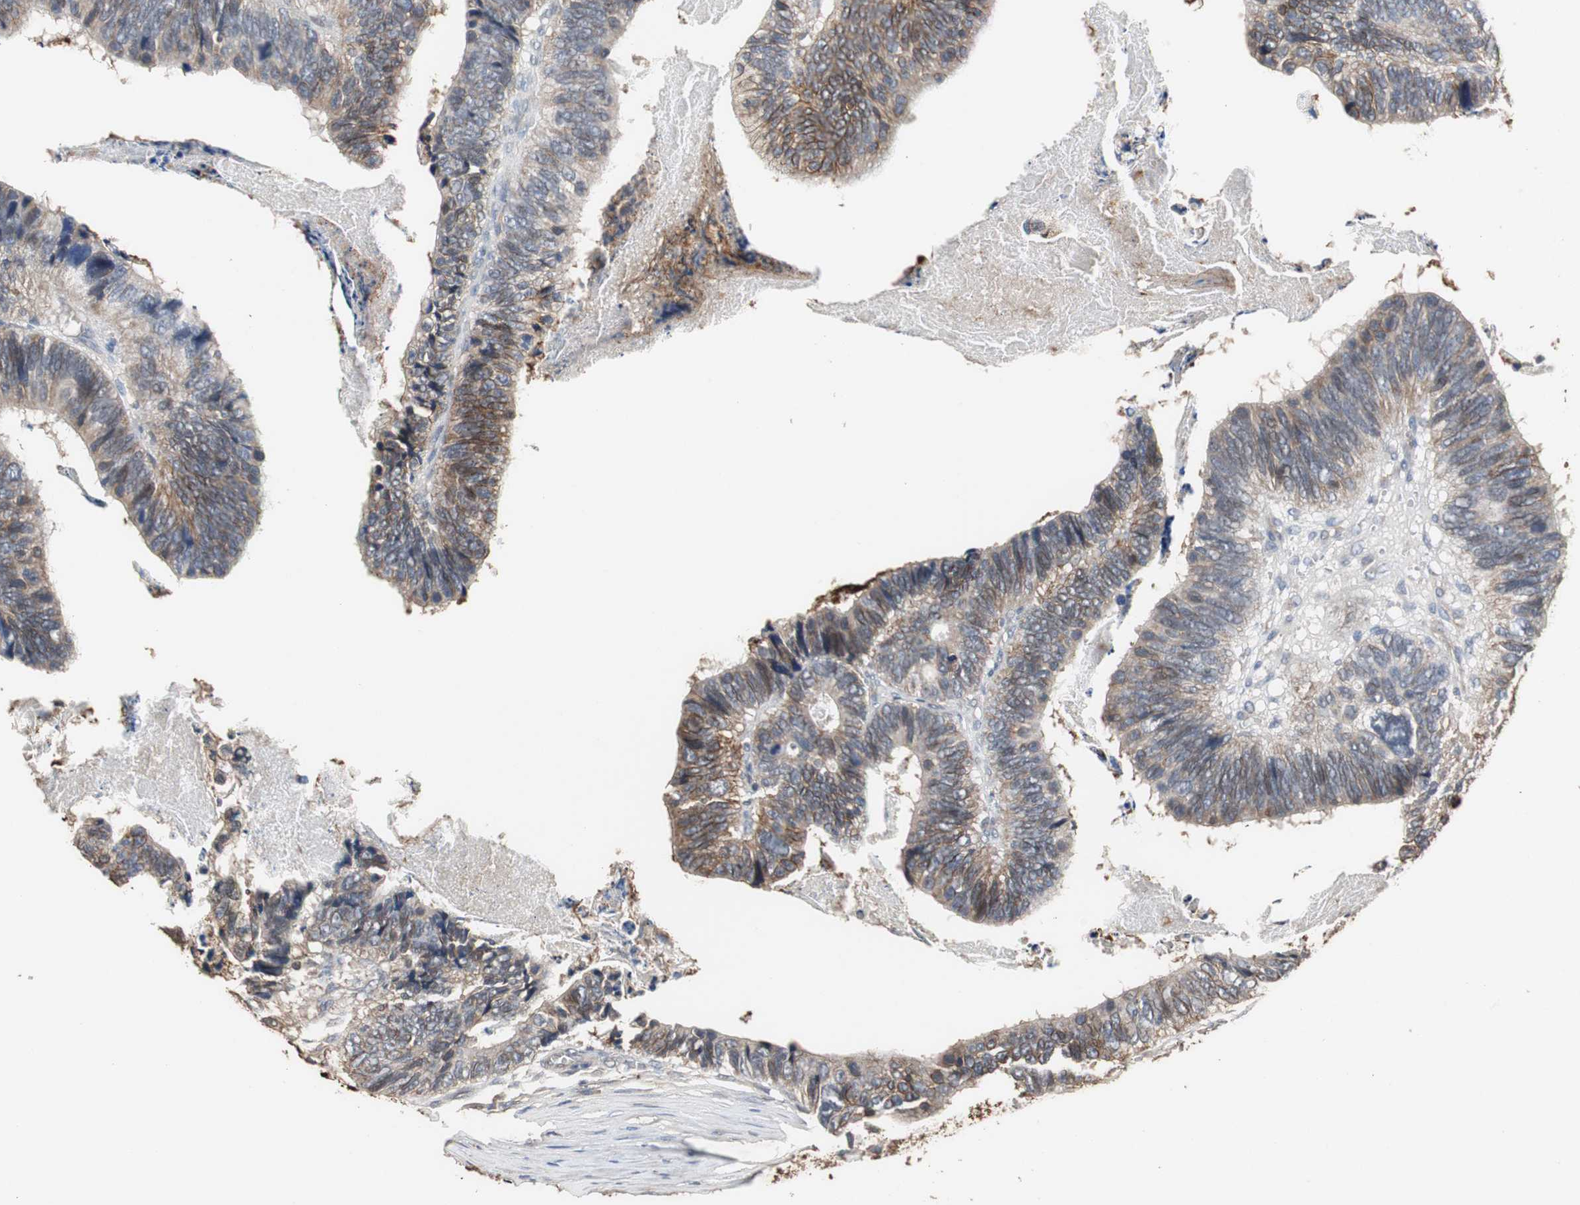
{"staining": {"intensity": "moderate", "quantity": "25%-75%", "location": "cytoplasmic/membranous"}, "tissue": "colorectal cancer", "cell_type": "Tumor cells", "image_type": "cancer", "snomed": [{"axis": "morphology", "description": "Adenocarcinoma, NOS"}, {"axis": "topography", "description": "Colon"}], "caption": "The immunohistochemical stain labels moderate cytoplasmic/membranous positivity in tumor cells of colorectal cancer tissue. The protein of interest is shown in brown color, while the nuclei are stained blue.", "gene": "NDRG1", "patient": {"sex": "male", "age": 72}}